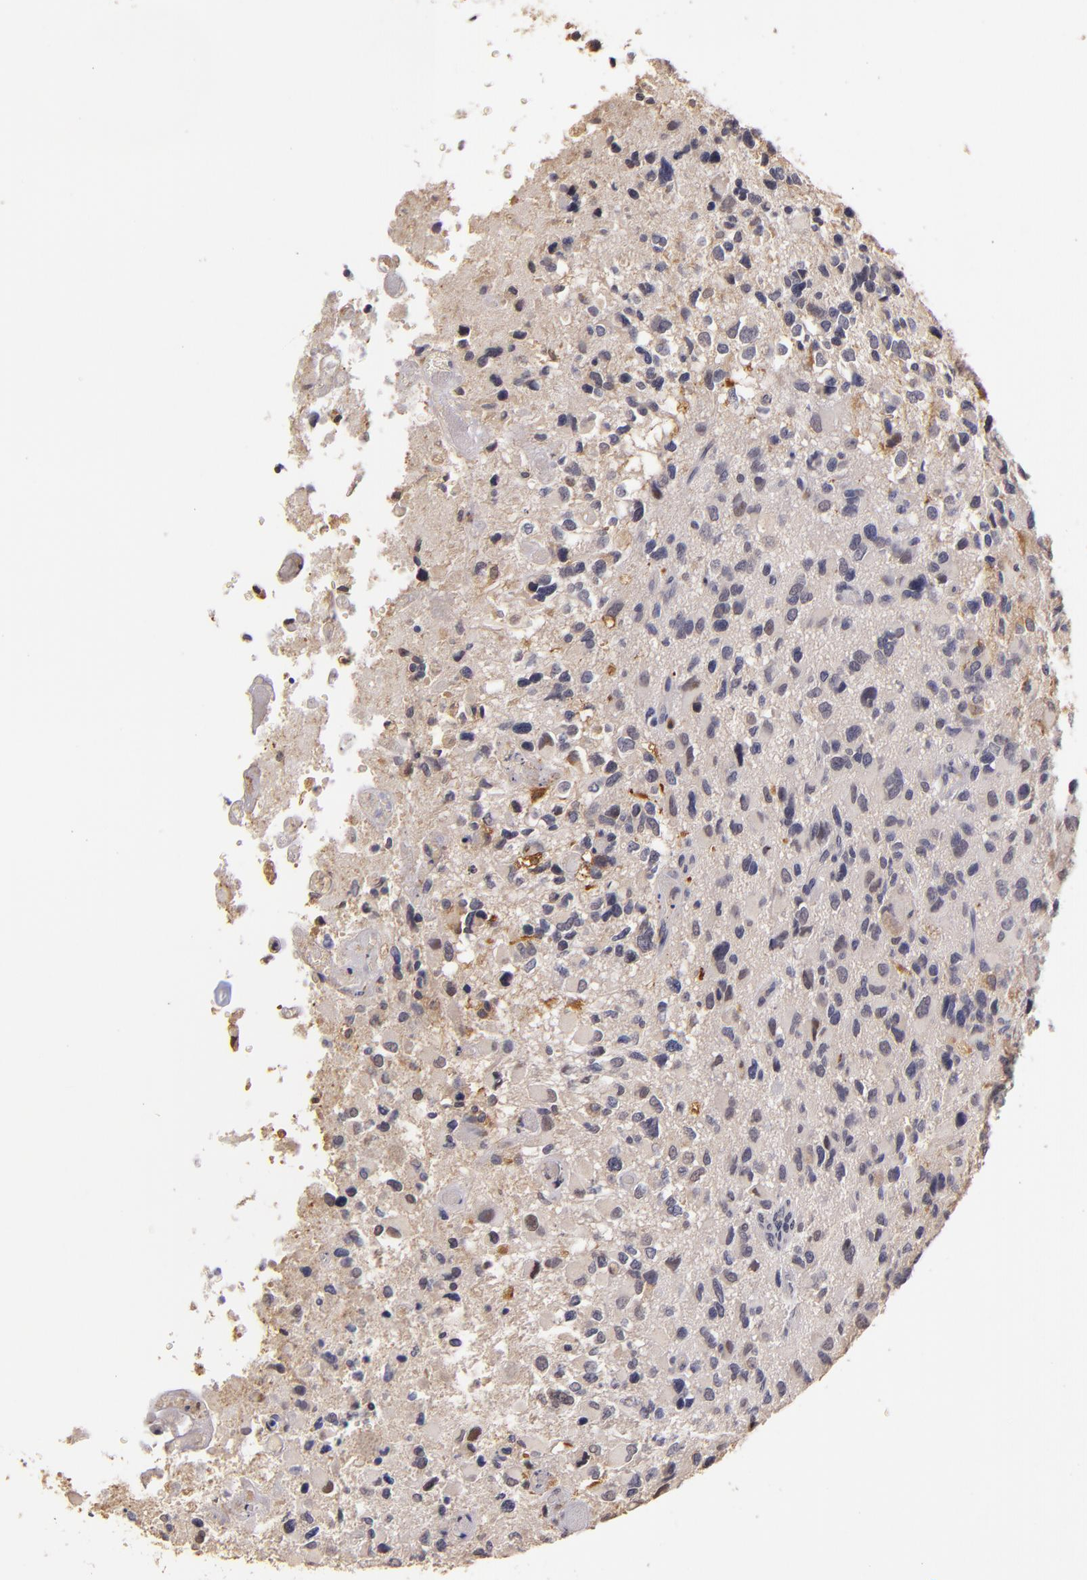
{"staining": {"intensity": "negative", "quantity": "none", "location": "none"}, "tissue": "glioma", "cell_type": "Tumor cells", "image_type": "cancer", "snomed": [{"axis": "morphology", "description": "Glioma, malignant, High grade"}, {"axis": "topography", "description": "Brain"}], "caption": "Human high-grade glioma (malignant) stained for a protein using immunohistochemistry (IHC) displays no staining in tumor cells.", "gene": "LRG1", "patient": {"sex": "male", "age": 69}}